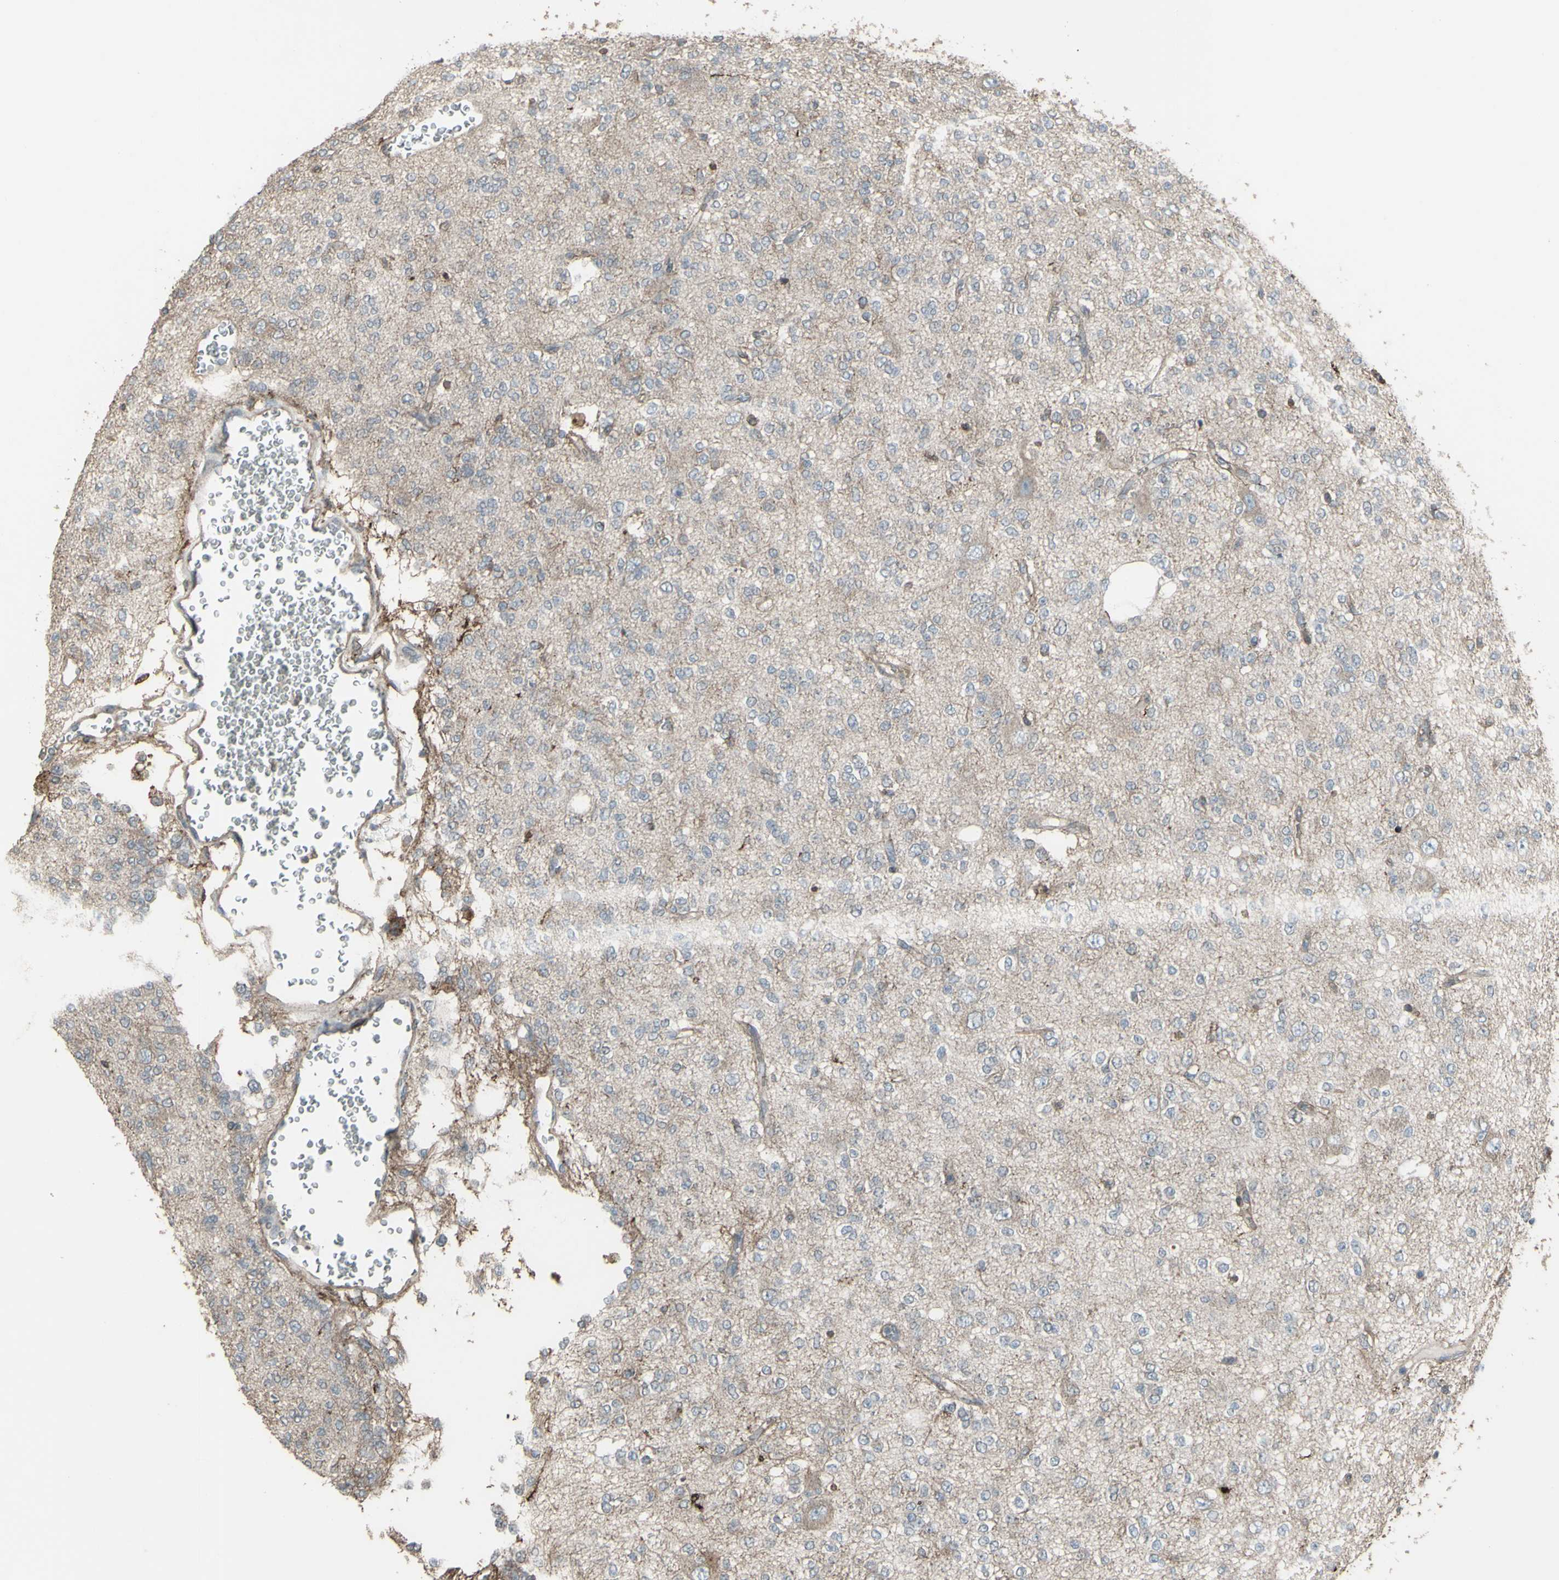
{"staining": {"intensity": "negative", "quantity": "none", "location": "none"}, "tissue": "glioma", "cell_type": "Tumor cells", "image_type": "cancer", "snomed": [{"axis": "morphology", "description": "Glioma, malignant, Low grade"}, {"axis": "topography", "description": "Brain"}], "caption": "Tumor cells are negative for protein expression in human glioma. Brightfield microscopy of IHC stained with DAB (3,3'-diaminobenzidine) (brown) and hematoxylin (blue), captured at high magnification.", "gene": "SMO", "patient": {"sex": "male", "age": 38}}